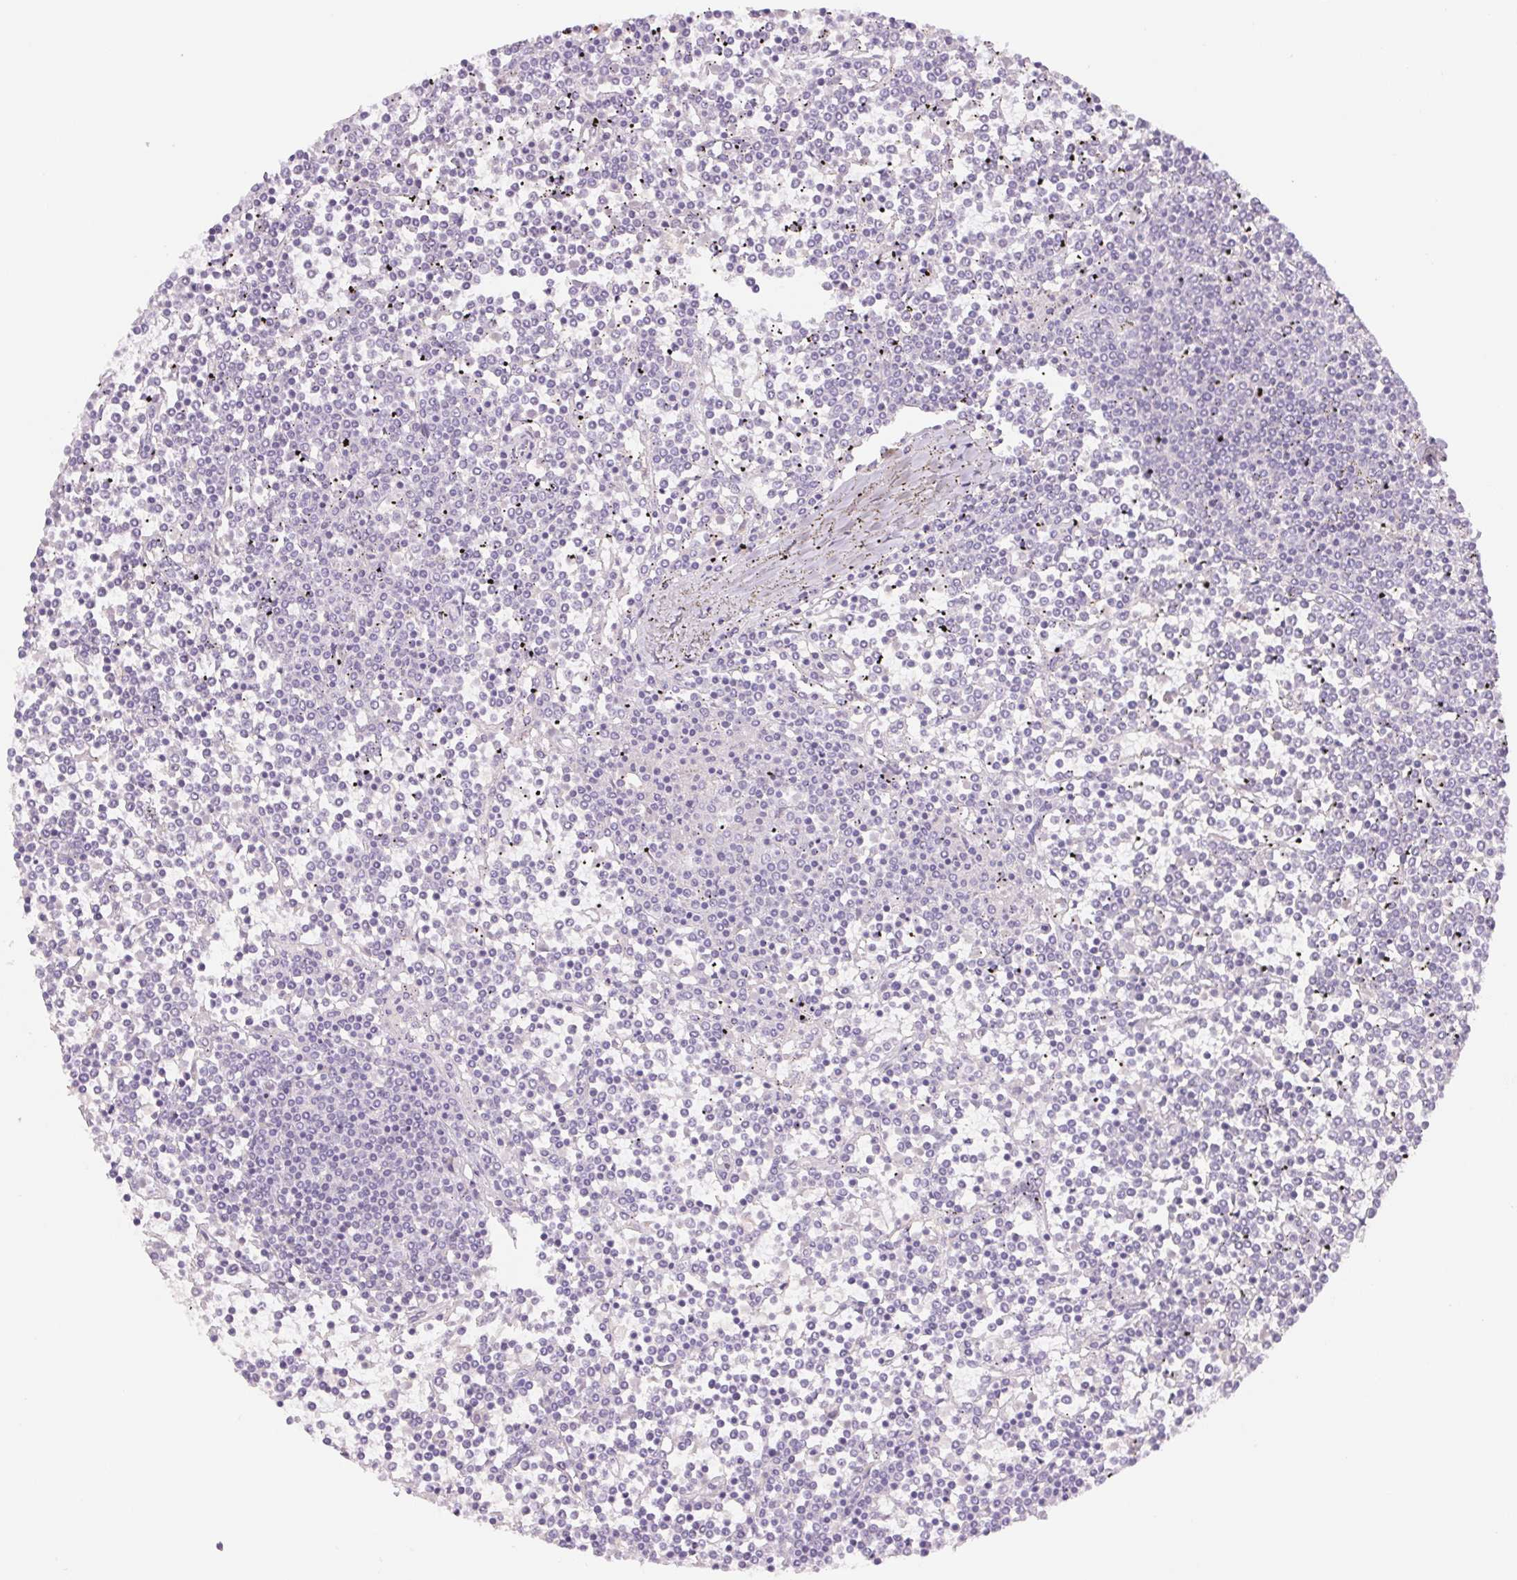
{"staining": {"intensity": "negative", "quantity": "none", "location": "none"}, "tissue": "lymphoma", "cell_type": "Tumor cells", "image_type": "cancer", "snomed": [{"axis": "morphology", "description": "Malignant lymphoma, non-Hodgkin's type, Low grade"}, {"axis": "topography", "description": "Spleen"}], "caption": "High magnification brightfield microscopy of low-grade malignant lymphoma, non-Hodgkin's type stained with DAB (3,3'-diaminobenzidine) (brown) and counterstained with hematoxylin (blue): tumor cells show no significant positivity.", "gene": "PNMA8B", "patient": {"sex": "female", "age": 19}}